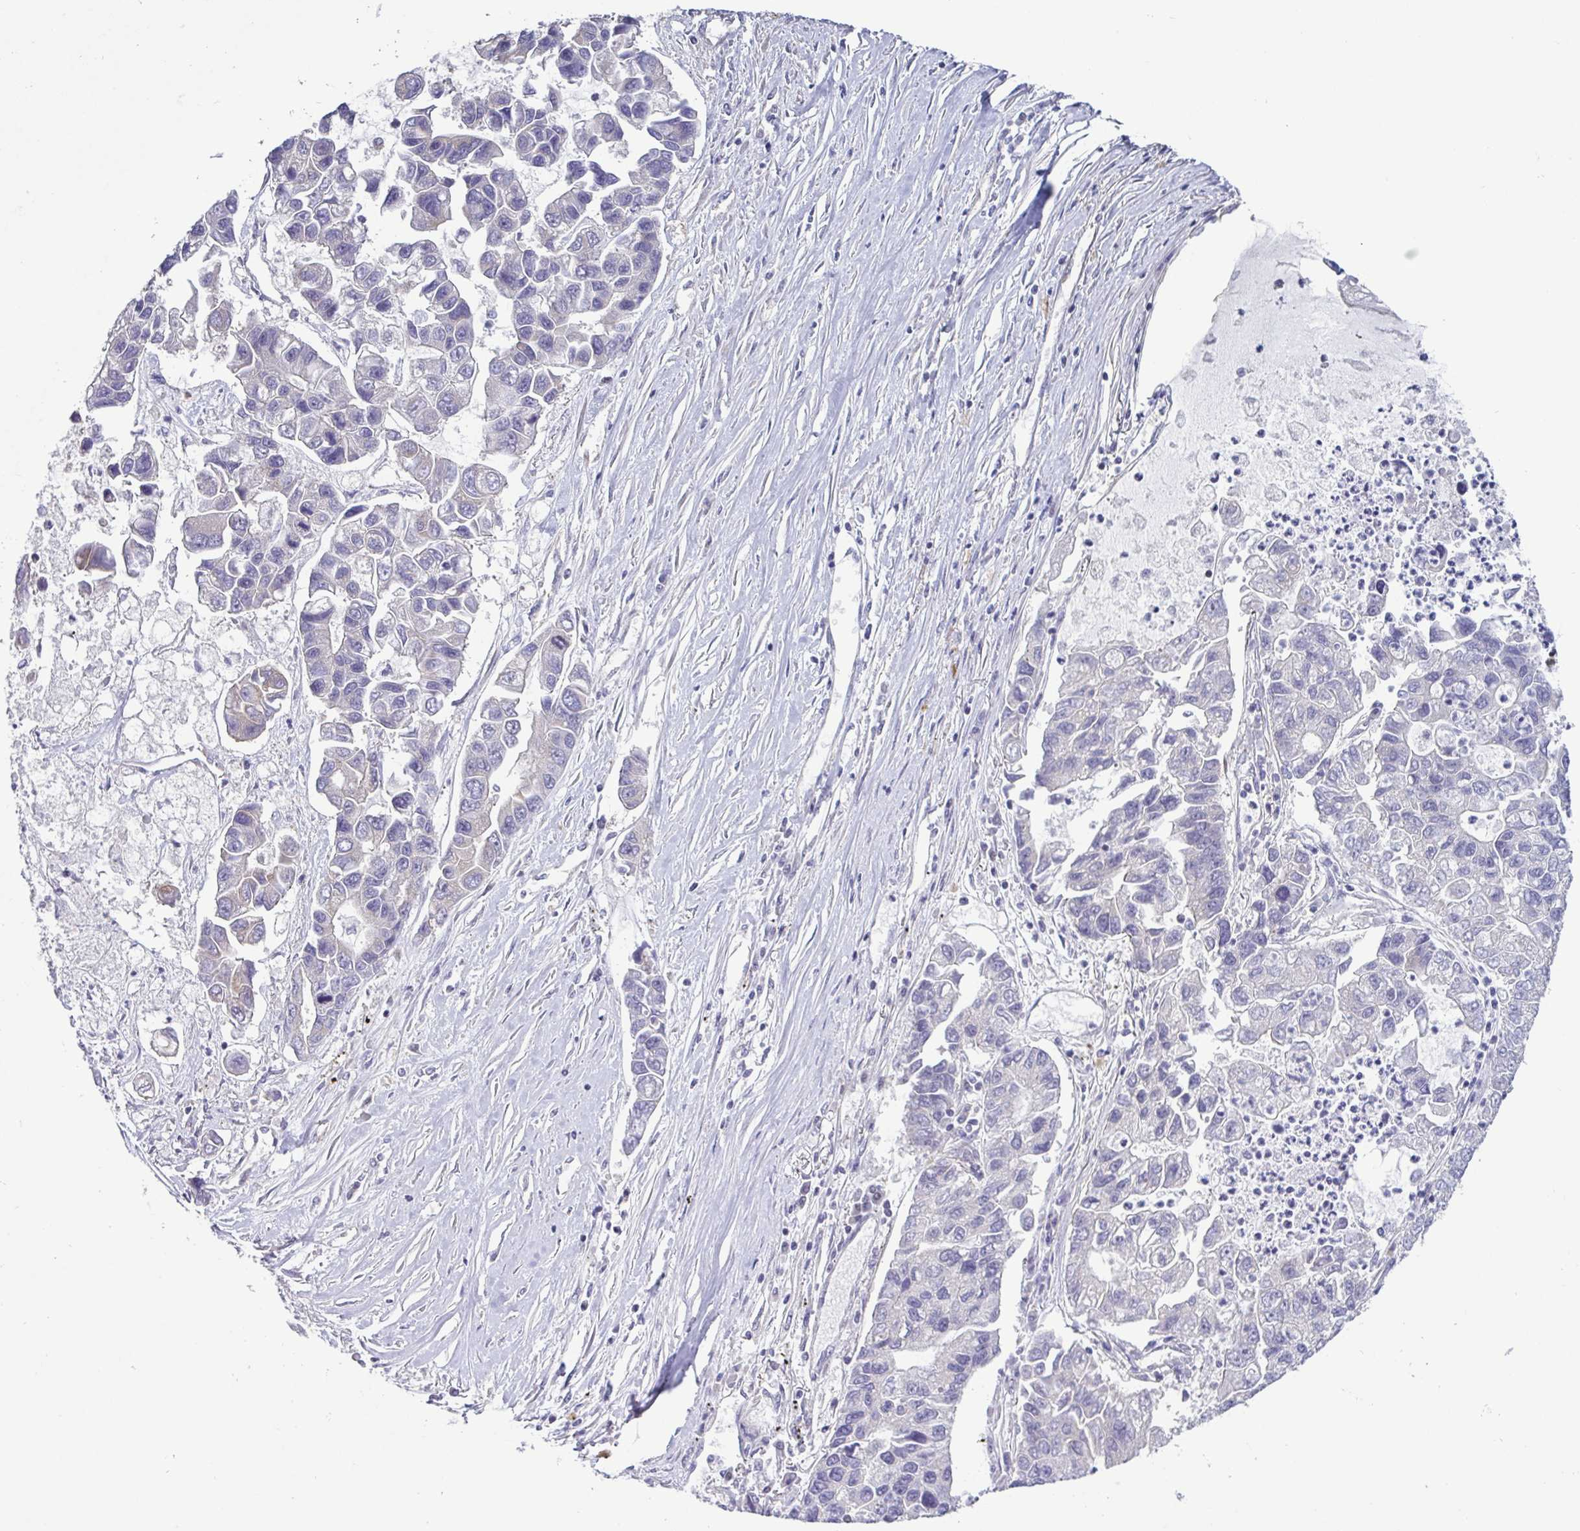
{"staining": {"intensity": "negative", "quantity": "none", "location": "none"}, "tissue": "lung cancer", "cell_type": "Tumor cells", "image_type": "cancer", "snomed": [{"axis": "morphology", "description": "Adenocarcinoma, NOS"}, {"axis": "topography", "description": "Bronchus"}, {"axis": "topography", "description": "Lung"}], "caption": "A high-resolution image shows immunohistochemistry staining of lung cancer, which demonstrates no significant expression in tumor cells. Brightfield microscopy of IHC stained with DAB (3,3'-diaminobenzidine) (brown) and hematoxylin (blue), captured at high magnification.", "gene": "UBE2Q1", "patient": {"sex": "female", "age": 51}}